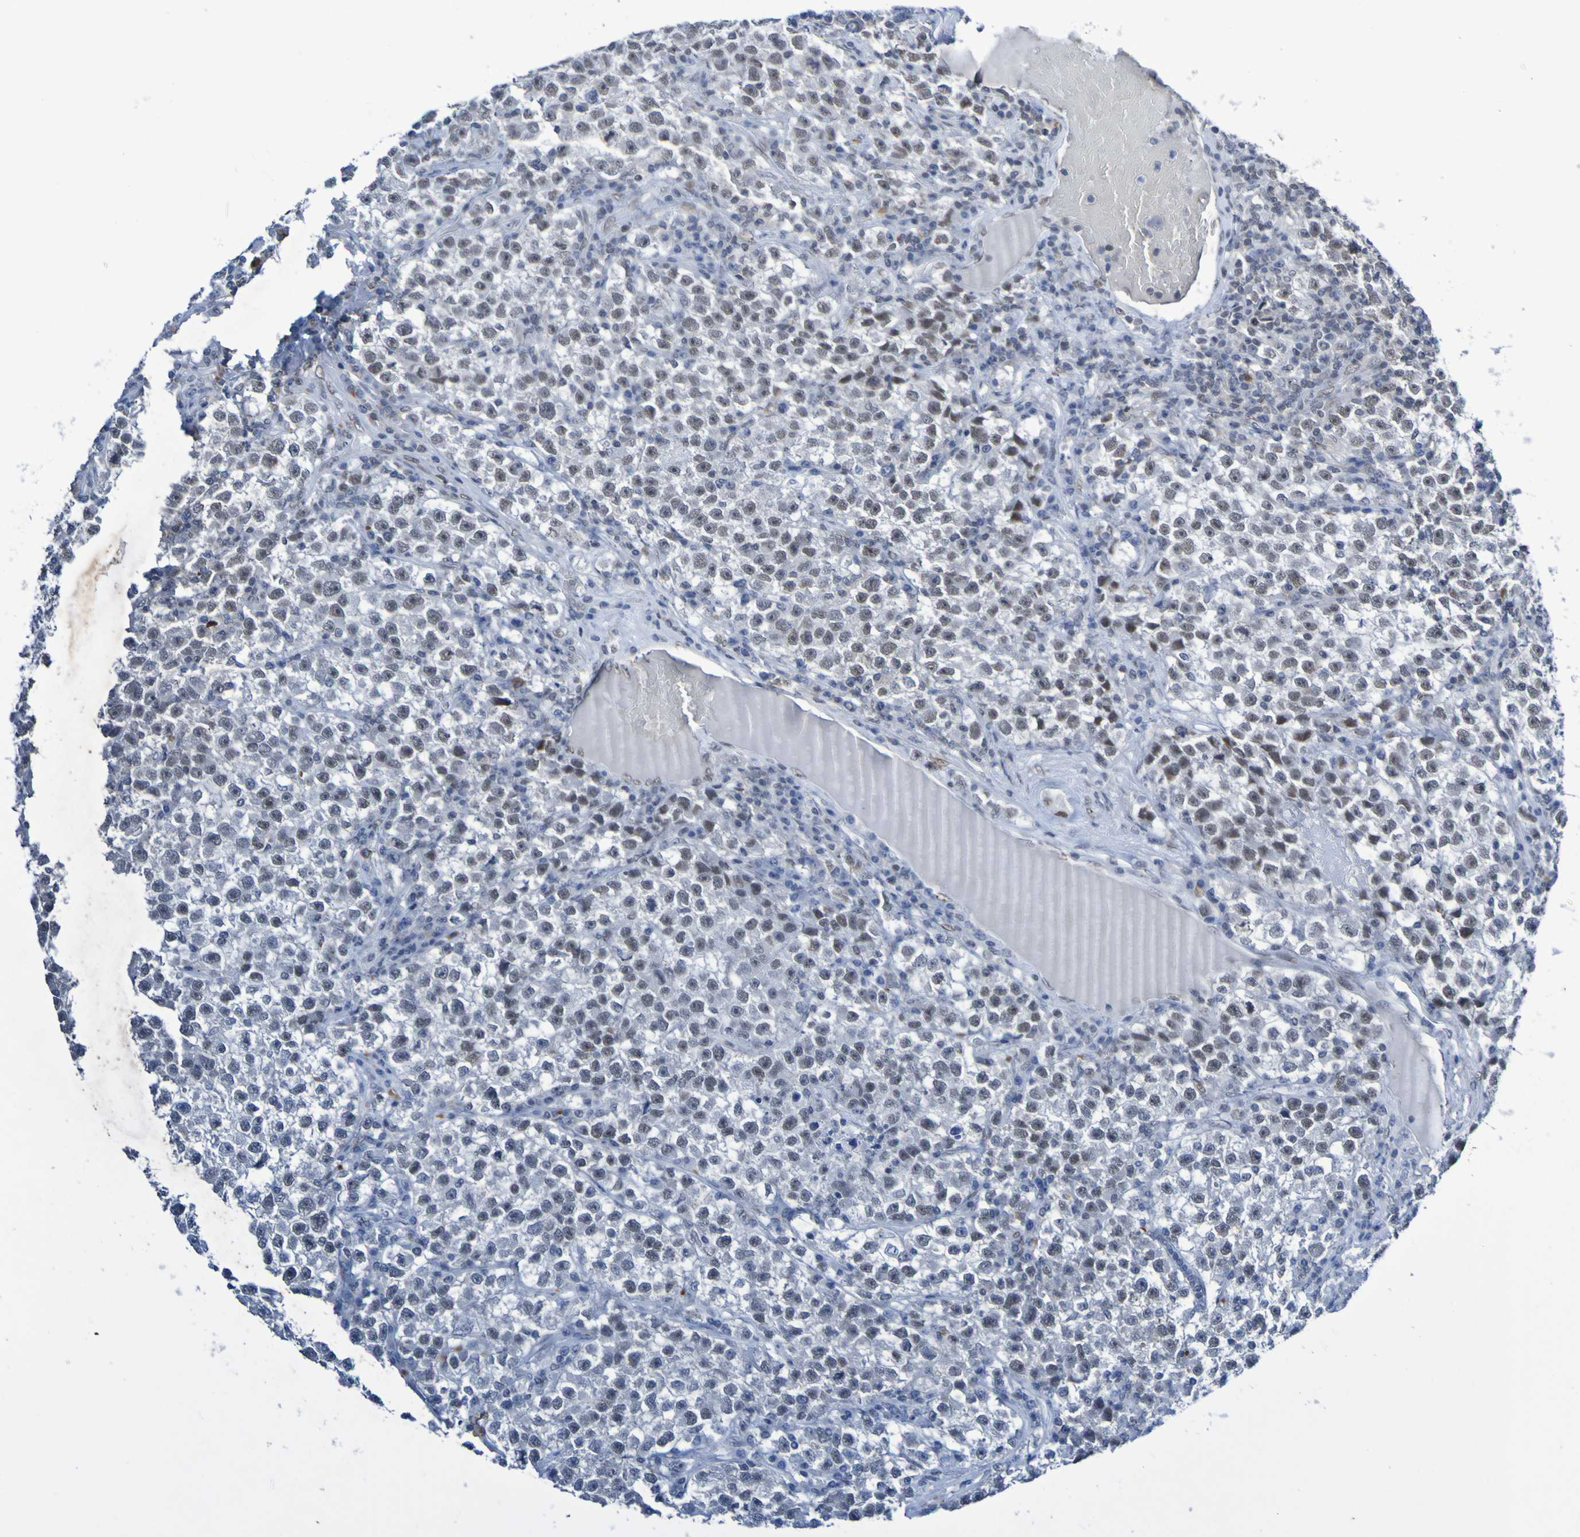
{"staining": {"intensity": "weak", "quantity": "25%-75%", "location": "nuclear"}, "tissue": "testis cancer", "cell_type": "Tumor cells", "image_type": "cancer", "snomed": [{"axis": "morphology", "description": "Seminoma, NOS"}, {"axis": "topography", "description": "Testis"}], "caption": "The micrograph exhibits immunohistochemical staining of testis seminoma. There is weak nuclear expression is present in about 25%-75% of tumor cells. The protein is stained brown, and the nuclei are stained in blue (DAB (3,3'-diaminobenzidine) IHC with brightfield microscopy, high magnification).", "gene": "PCGF1", "patient": {"sex": "male", "age": 22}}